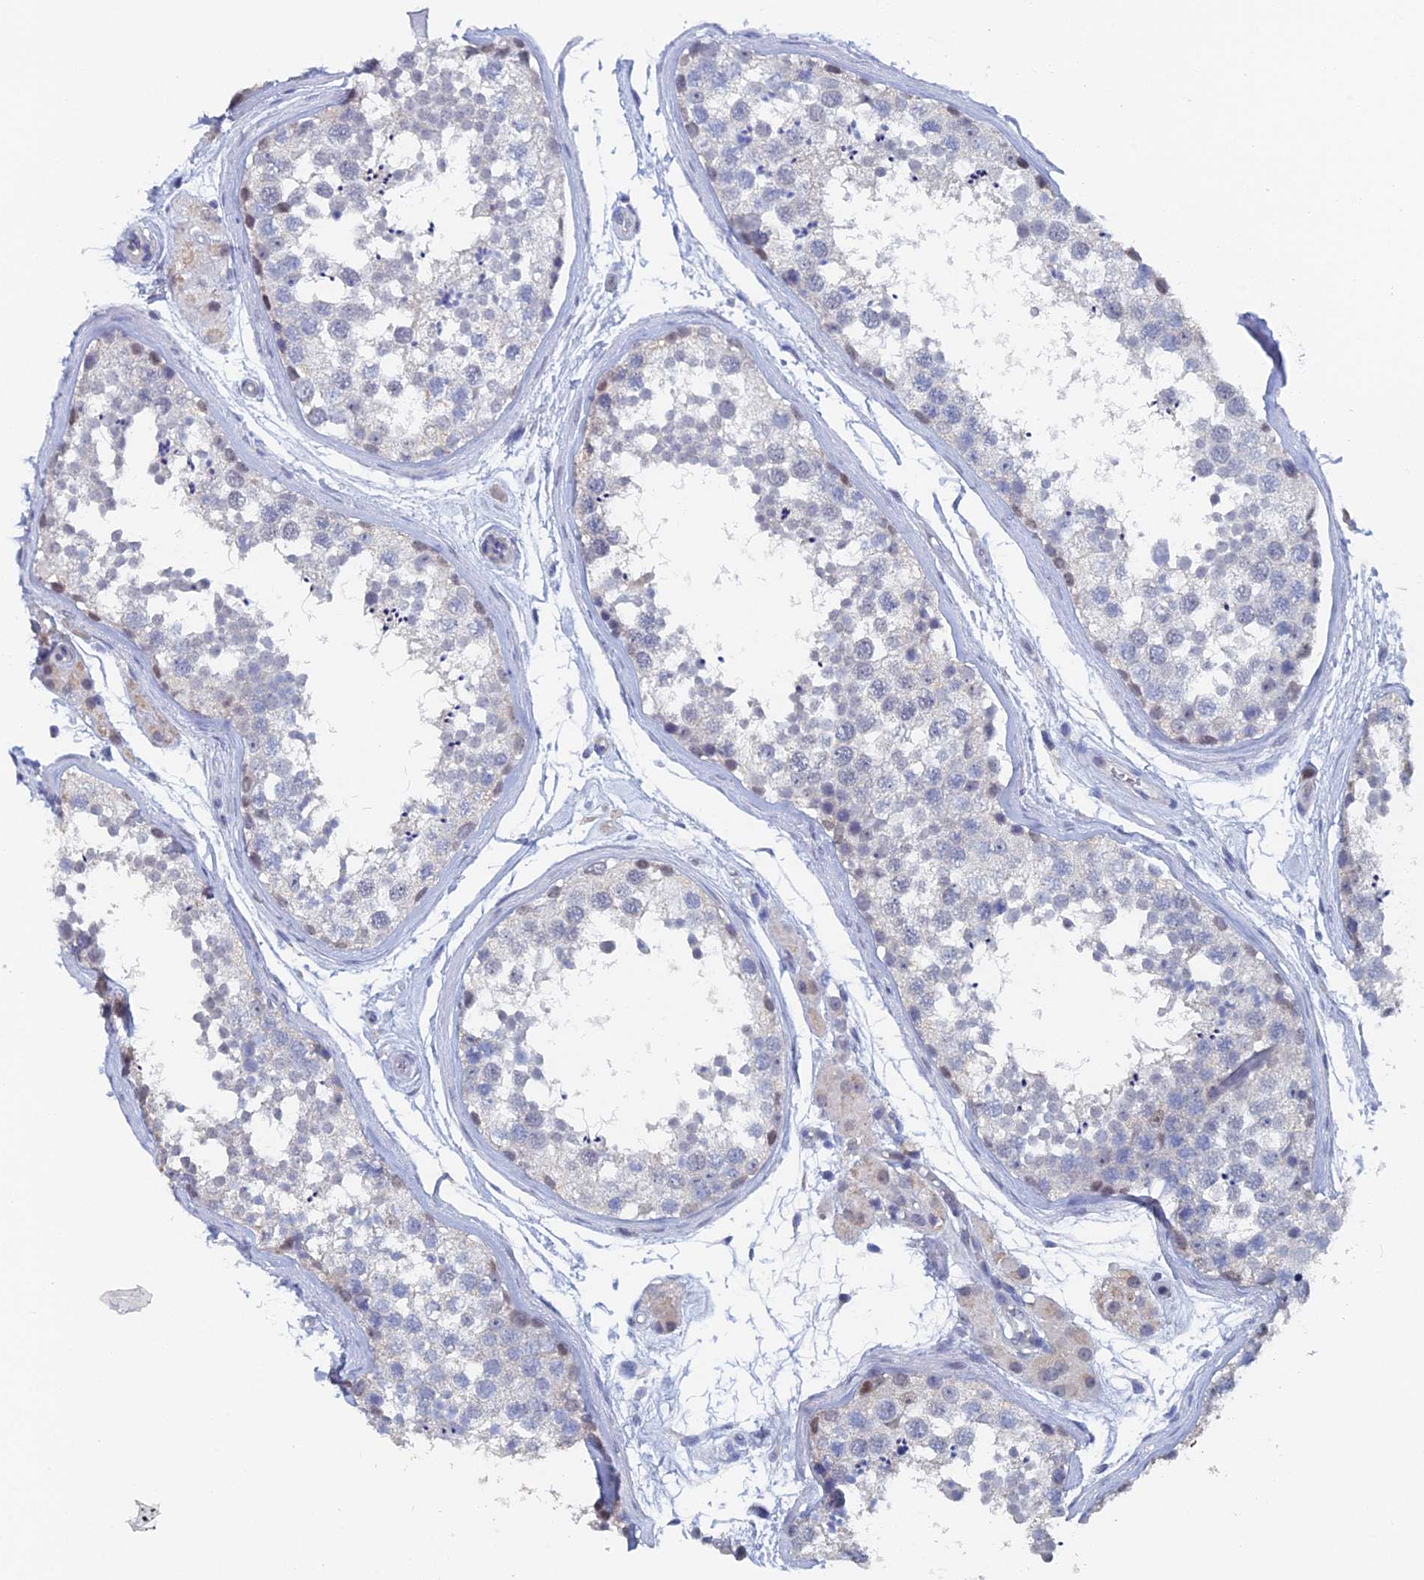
{"staining": {"intensity": "moderate", "quantity": "<25%", "location": "nuclear"}, "tissue": "testis", "cell_type": "Cells in seminiferous ducts", "image_type": "normal", "snomed": [{"axis": "morphology", "description": "Normal tissue, NOS"}, {"axis": "topography", "description": "Testis"}], "caption": "Brown immunohistochemical staining in normal human testis exhibits moderate nuclear positivity in about <25% of cells in seminiferous ducts.", "gene": "GMNC", "patient": {"sex": "male", "age": 56}}